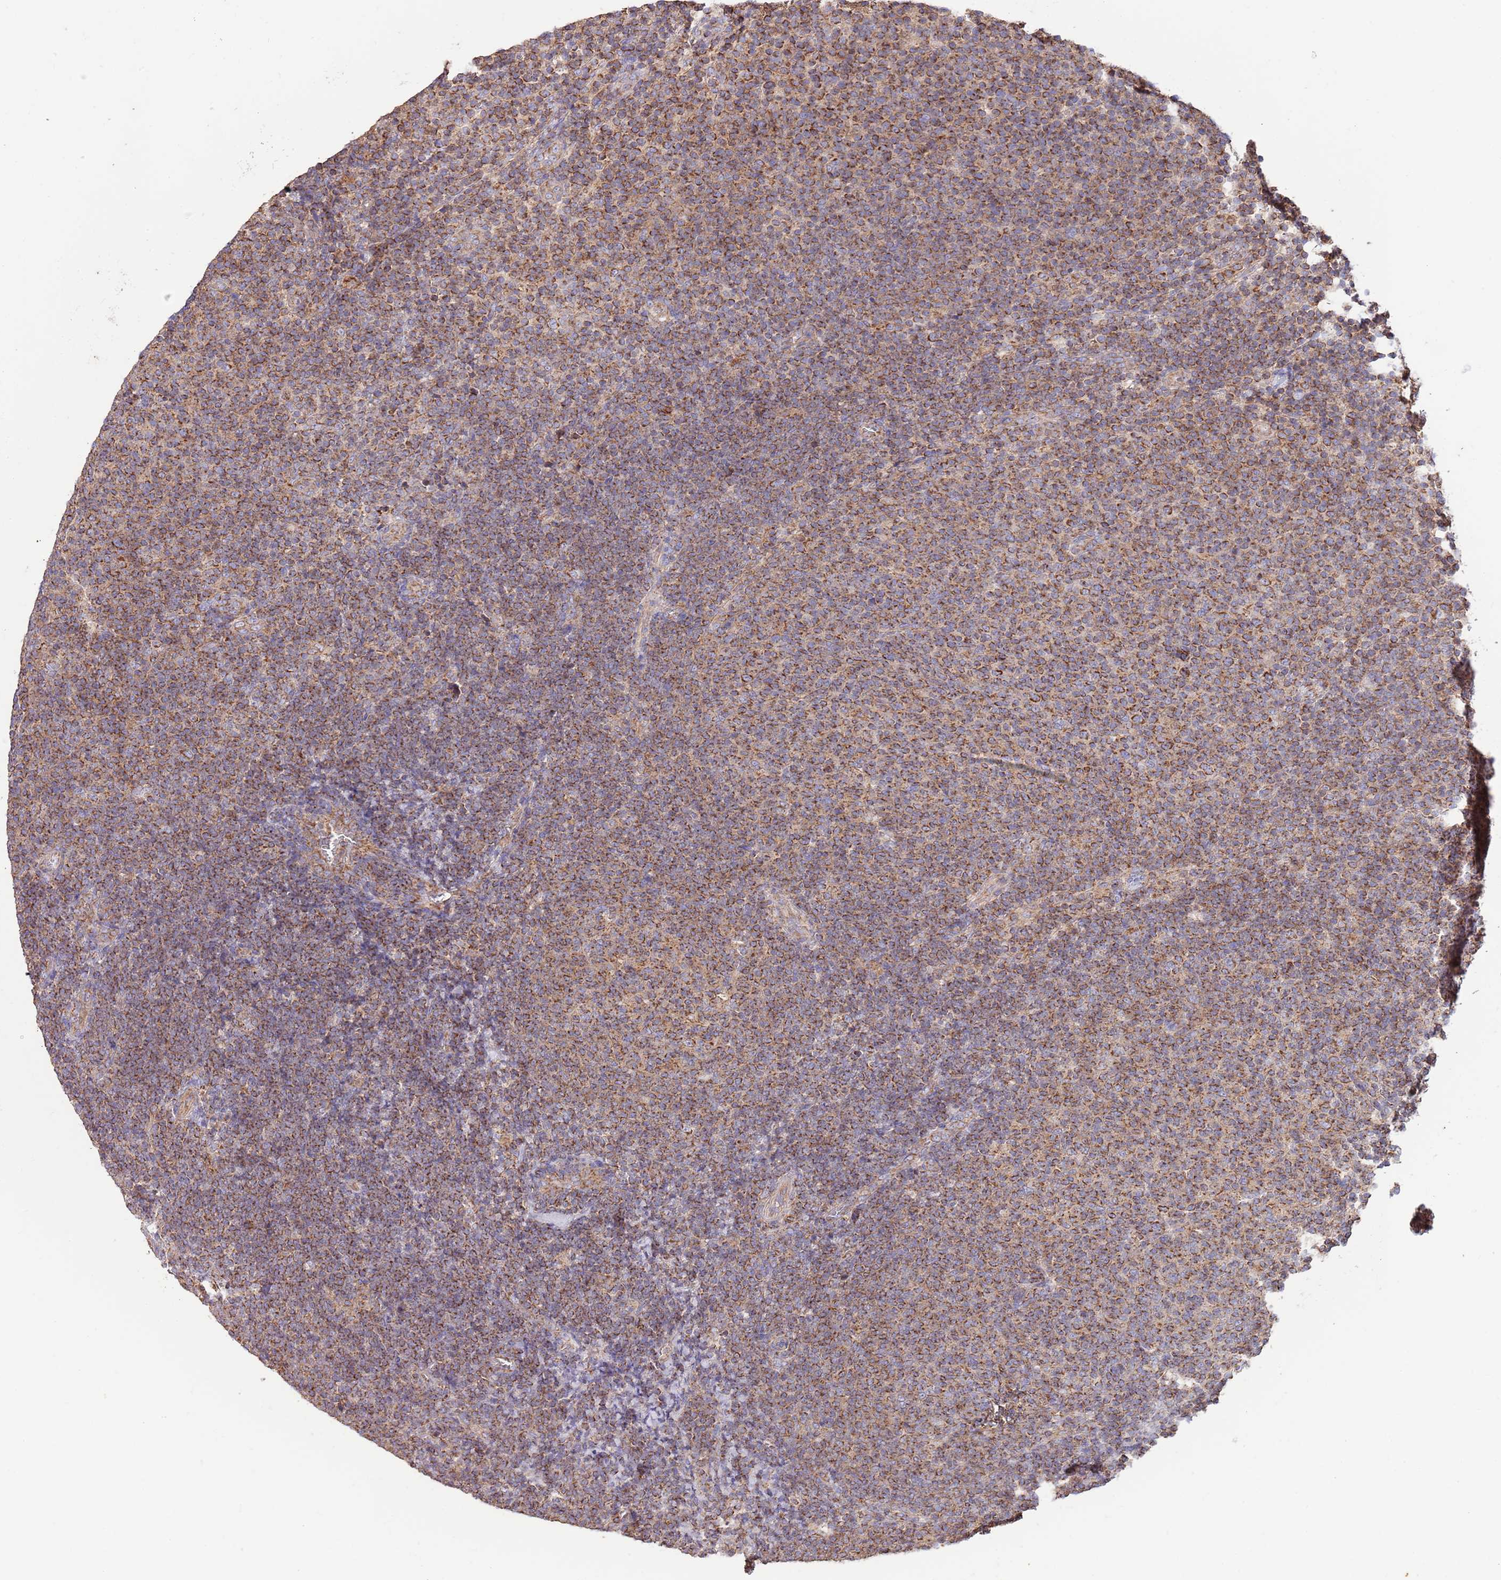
{"staining": {"intensity": "strong", "quantity": ">75%", "location": "cytoplasmic/membranous"}, "tissue": "lymphoma", "cell_type": "Tumor cells", "image_type": "cancer", "snomed": [{"axis": "morphology", "description": "Malignant lymphoma, non-Hodgkin's type, Low grade"}, {"axis": "topography", "description": "Lymph node"}], "caption": "Immunohistochemistry of human malignant lymphoma, non-Hodgkin's type (low-grade) displays high levels of strong cytoplasmic/membranous expression in about >75% of tumor cells. The staining is performed using DAB brown chromogen to label protein expression. The nuclei are counter-stained blue using hematoxylin.", "gene": "DNAJA3", "patient": {"sex": "male", "age": 66}}